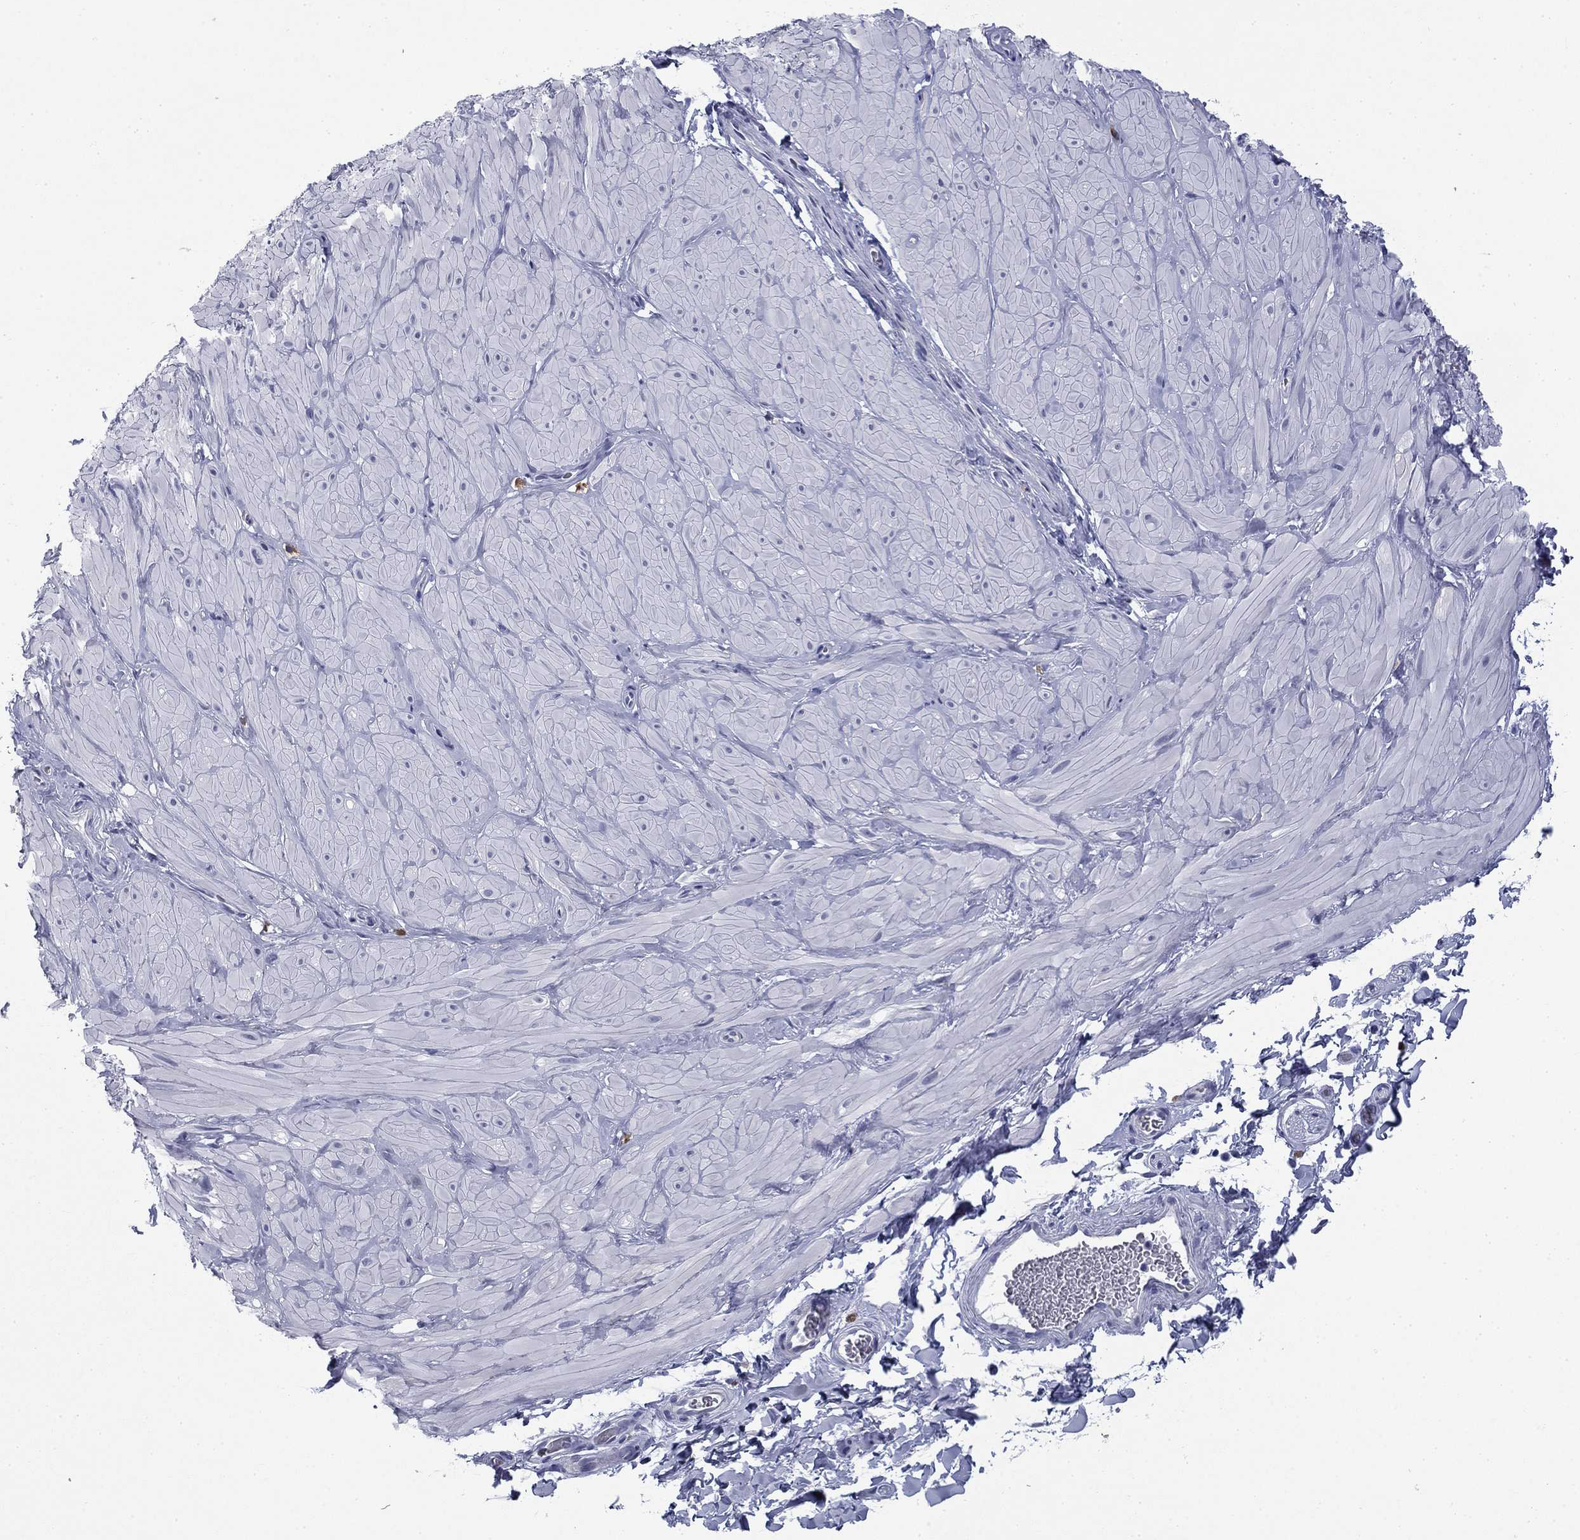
{"staining": {"intensity": "negative", "quantity": "none", "location": "none"}, "tissue": "adipose tissue", "cell_type": "Adipocytes", "image_type": "normal", "snomed": [{"axis": "morphology", "description": "Normal tissue, NOS"}, {"axis": "topography", "description": "Smooth muscle"}, {"axis": "topography", "description": "Peripheral nerve tissue"}], "caption": "High power microscopy histopathology image of an immunohistochemistry micrograph of unremarkable adipose tissue, revealing no significant positivity in adipocytes.", "gene": "BCL2L14", "patient": {"sex": "male", "age": 22}}